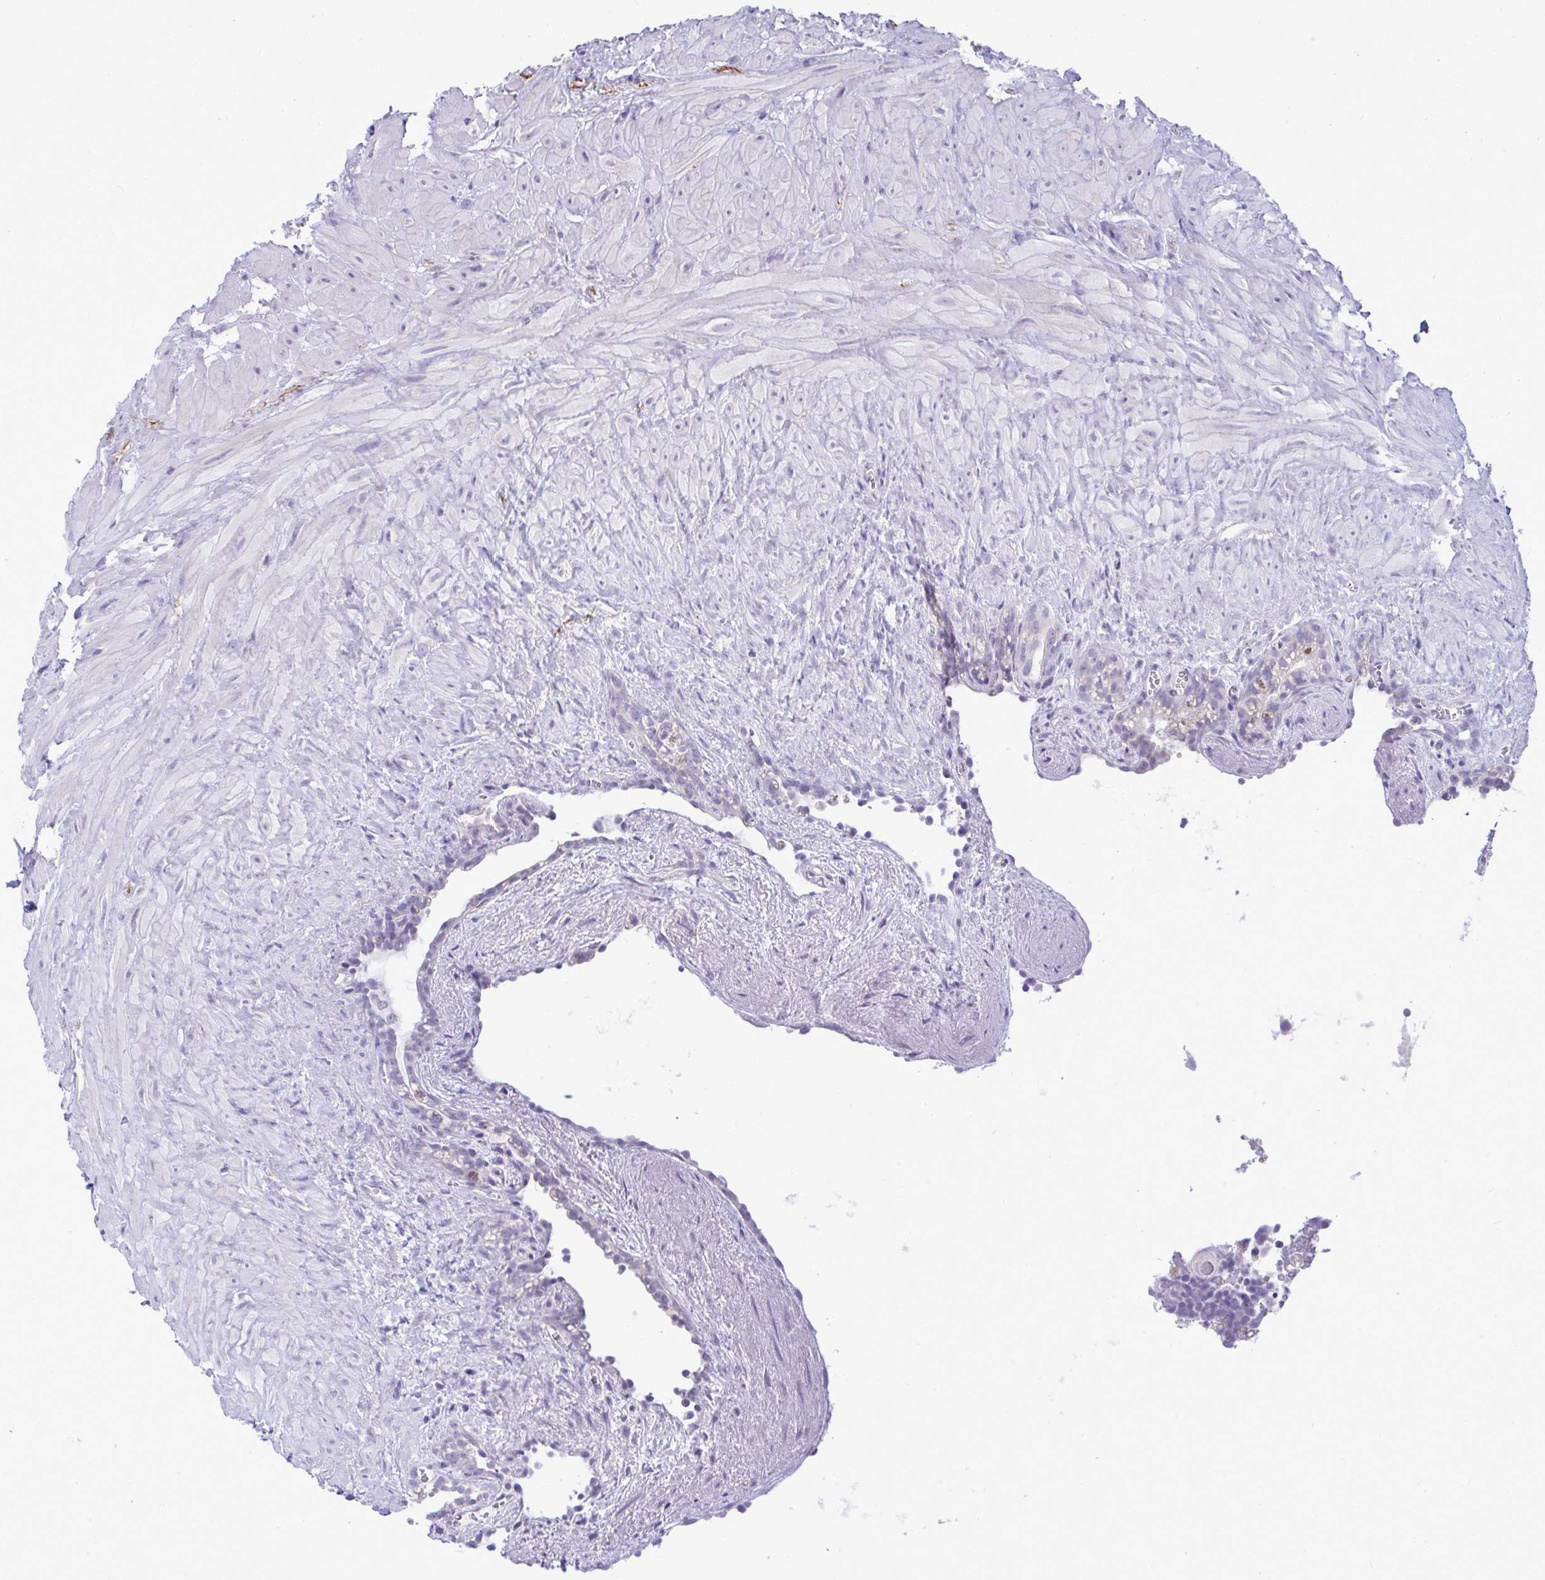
{"staining": {"intensity": "negative", "quantity": "none", "location": "none"}, "tissue": "seminal vesicle", "cell_type": "Glandular cells", "image_type": "normal", "snomed": [{"axis": "morphology", "description": "Normal tissue, NOS"}, {"axis": "topography", "description": "Seminal veicle"}], "caption": "This micrograph is of benign seminal vesicle stained with immunohistochemistry to label a protein in brown with the nuclei are counter-stained blue. There is no positivity in glandular cells. The staining was performed using DAB to visualize the protein expression in brown, while the nuclei were stained in blue with hematoxylin (Magnification: 20x).", "gene": "PIGK", "patient": {"sex": "male", "age": 76}}